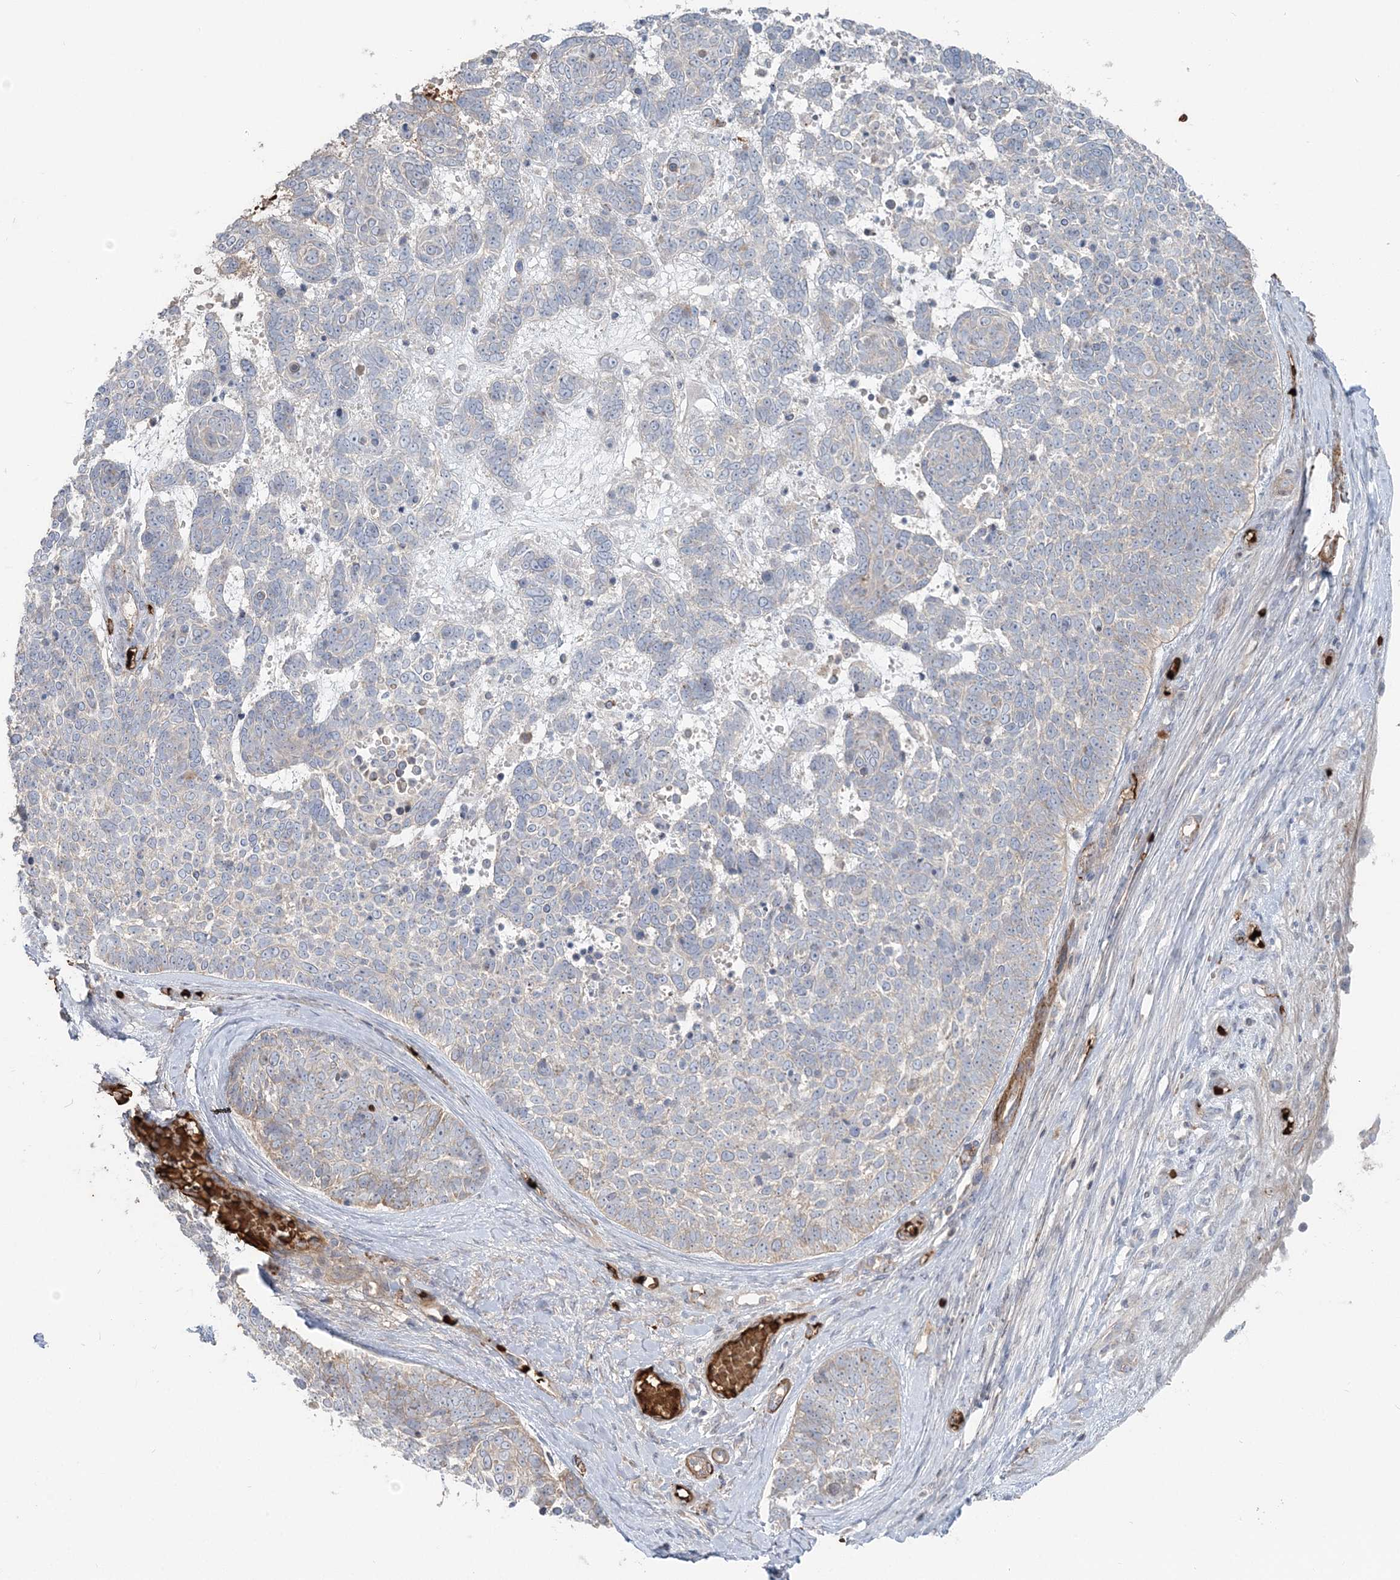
{"staining": {"intensity": "negative", "quantity": "none", "location": "none"}, "tissue": "skin cancer", "cell_type": "Tumor cells", "image_type": "cancer", "snomed": [{"axis": "morphology", "description": "Basal cell carcinoma"}, {"axis": "topography", "description": "Skin"}], "caption": "IHC of basal cell carcinoma (skin) shows no positivity in tumor cells.", "gene": "SERINC1", "patient": {"sex": "female", "age": 81}}